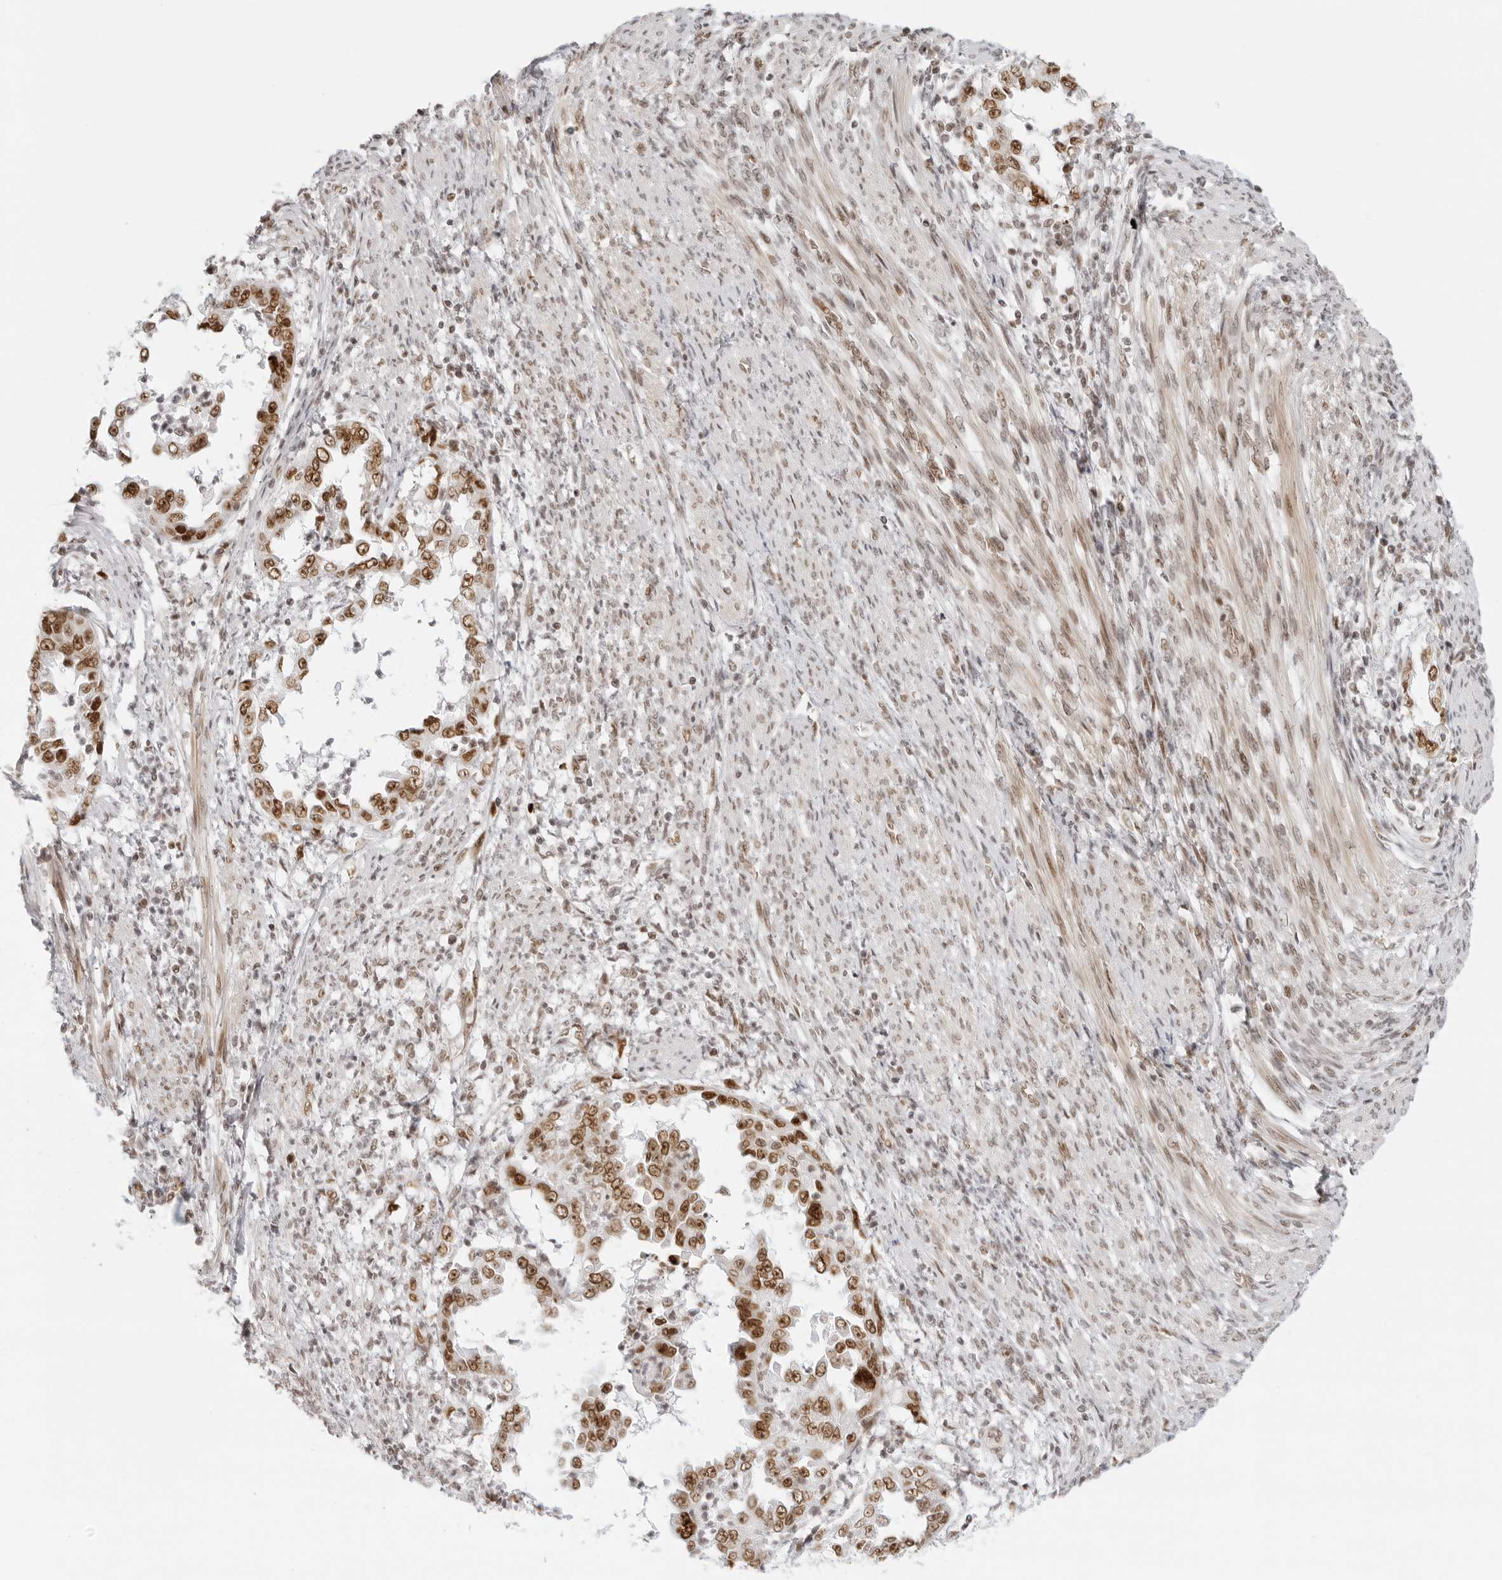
{"staining": {"intensity": "moderate", "quantity": ">75%", "location": "nuclear"}, "tissue": "endometrial cancer", "cell_type": "Tumor cells", "image_type": "cancer", "snomed": [{"axis": "morphology", "description": "Adenocarcinoma, NOS"}, {"axis": "topography", "description": "Endometrium"}], "caption": "Protein staining of endometrial cancer (adenocarcinoma) tissue shows moderate nuclear expression in approximately >75% of tumor cells. (brown staining indicates protein expression, while blue staining denotes nuclei).", "gene": "RCC1", "patient": {"sex": "female", "age": 85}}